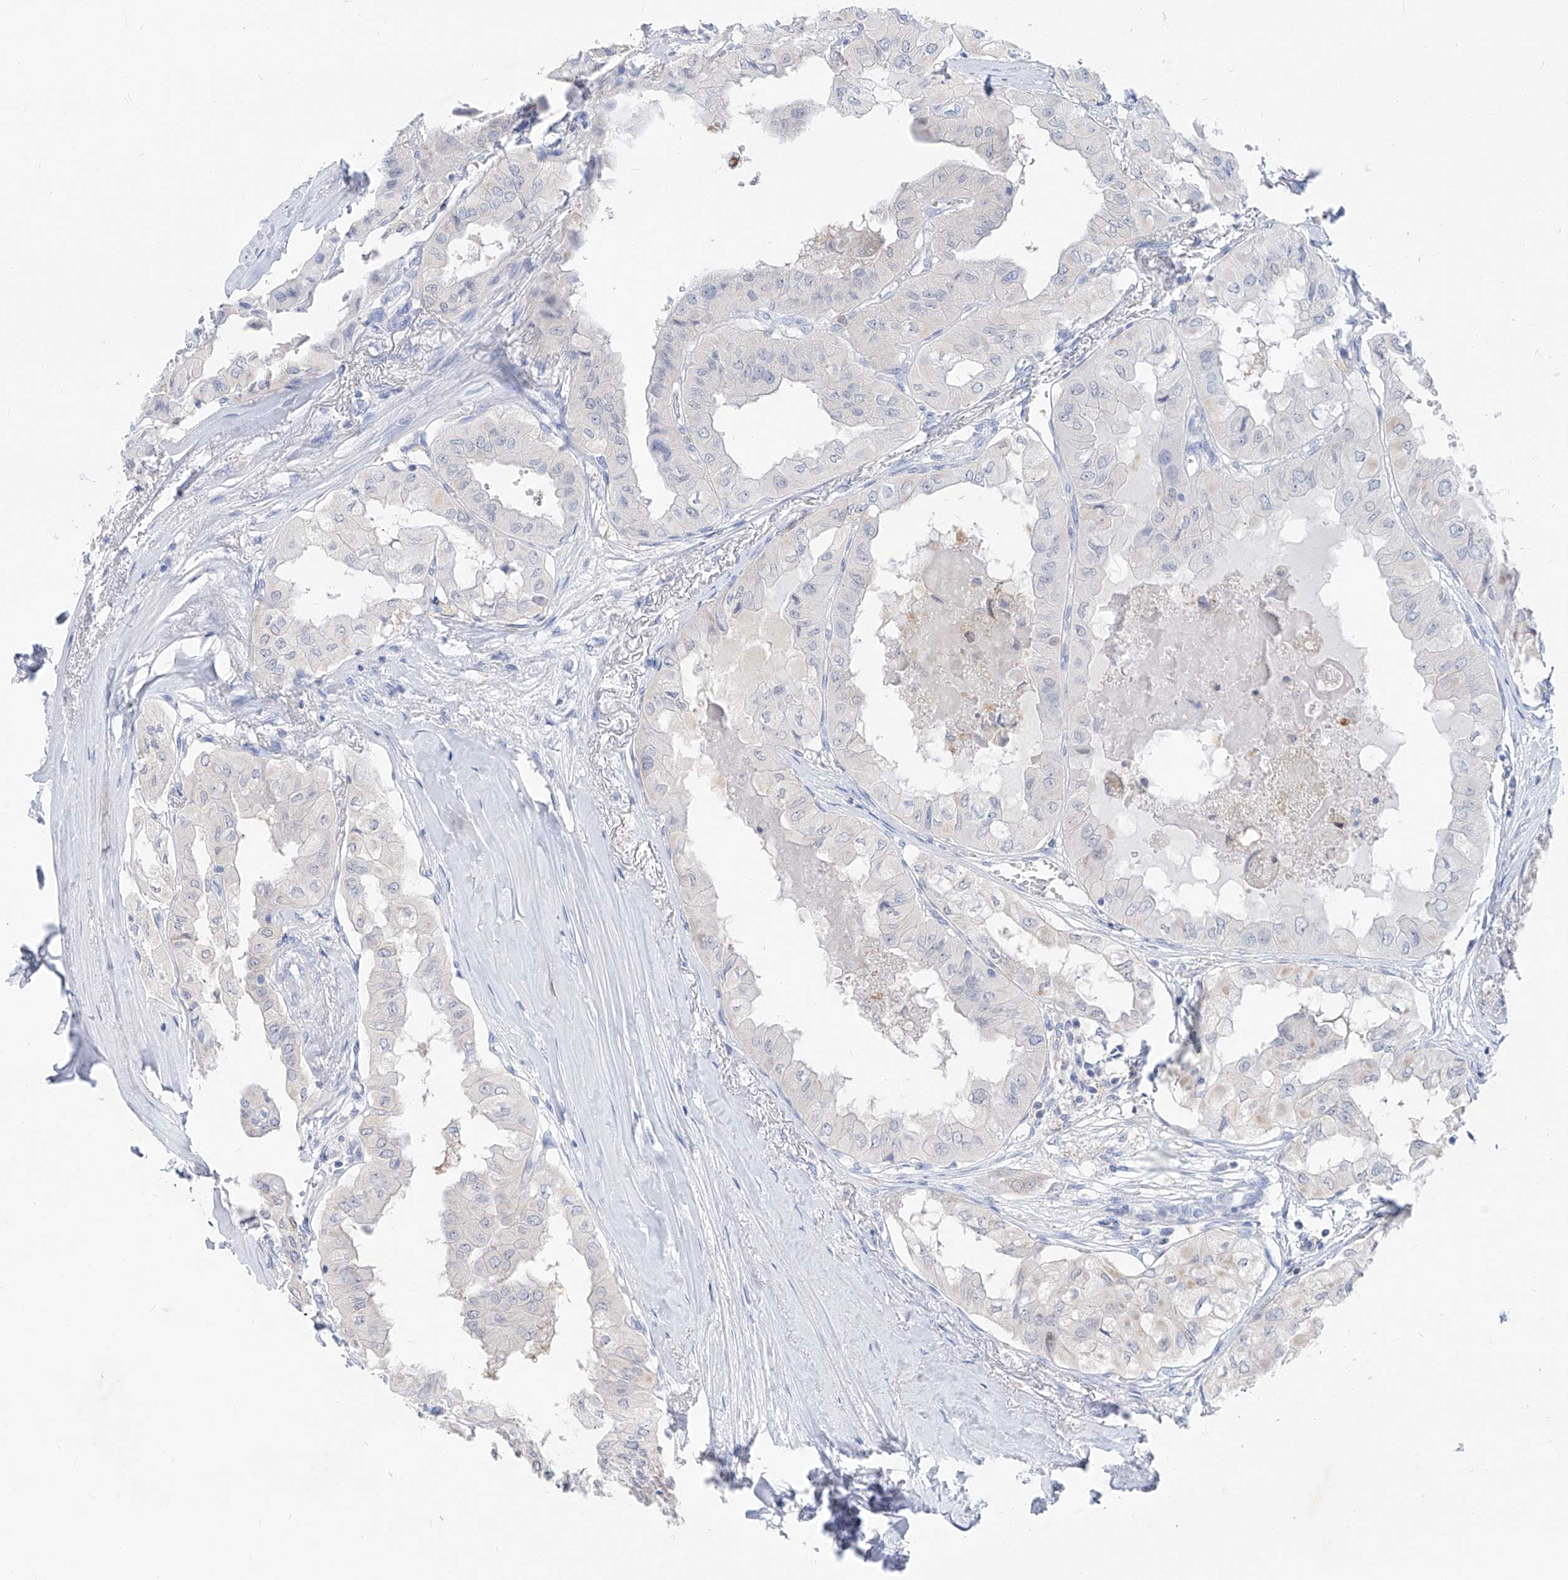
{"staining": {"intensity": "negative", "quantity": "none", "location": "none"}, "tissue": "thyroid cancer", "cell_type": "Tumor cells", "image_type": "cancer", "snomed": [{"axis": "morphology", "description": "Papillary adenocarcinoma, NOS"}, {"axis": "topography", "description": "Thyroid gland"}], "caption": "The image displays no staining of tumor cells in papillary adenocarcinoma (thyroid).", "gene": "UFL1", "patient": {"sex": "female", "age": 59}}